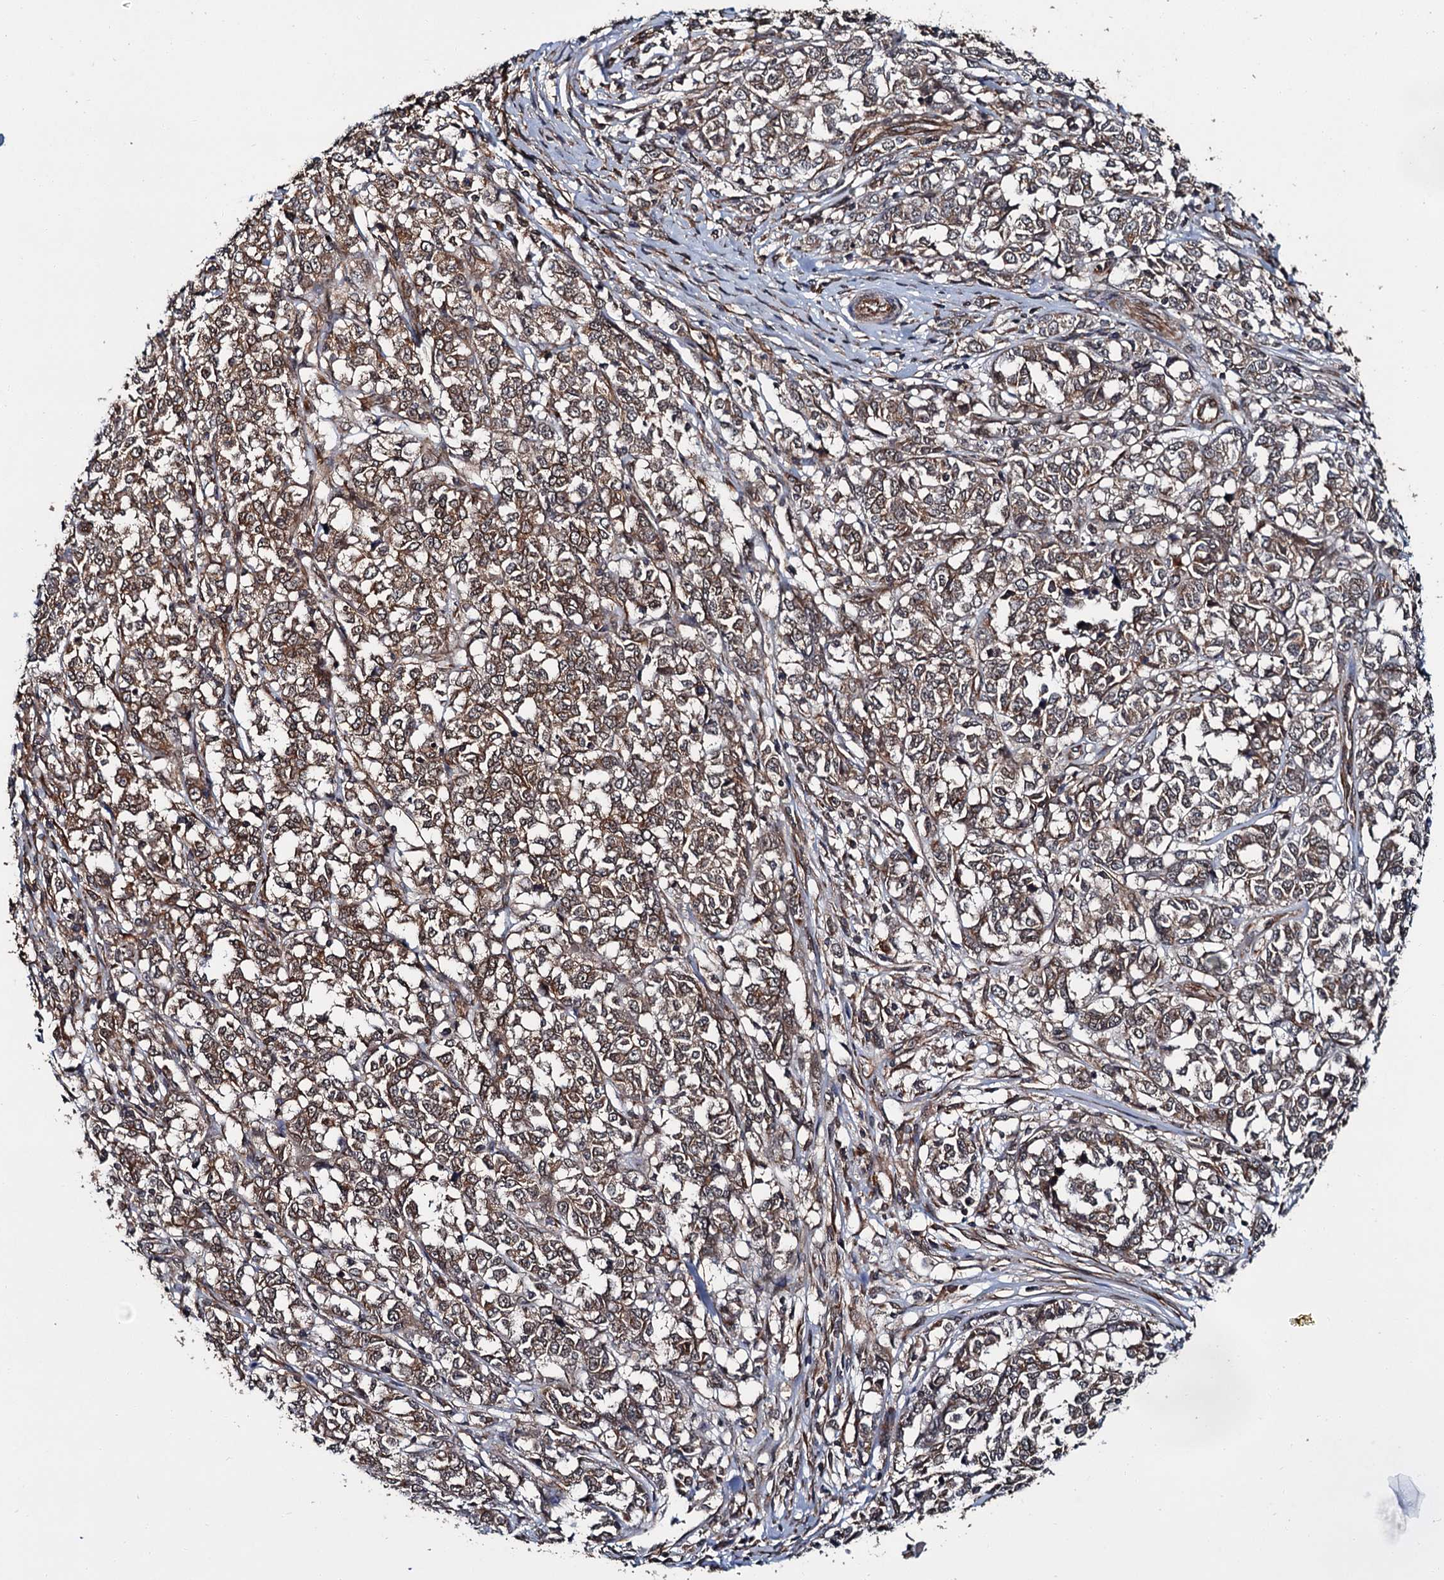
{"staining": {"intensity": "moderate", "quantity": ">75%", "location": "cytoplasmic/membranous"}, "tissue": "melanoma", "cell_type": "Tumor cells", "image_type": "cancer", "snomed": [{"axis": "morphology", "description": "Malignant melanoma, NOS"}, {"axis": "topography", "description": "Skin"}], "caption": "Immunohistochemical staining of human melanoma reveals medium levels of moderate cytoplasmic/membranous staining in approximately >75% of tumor cells.", "gene": "ZFYVE19", "patient": {"sex": "female", "age": 72}}